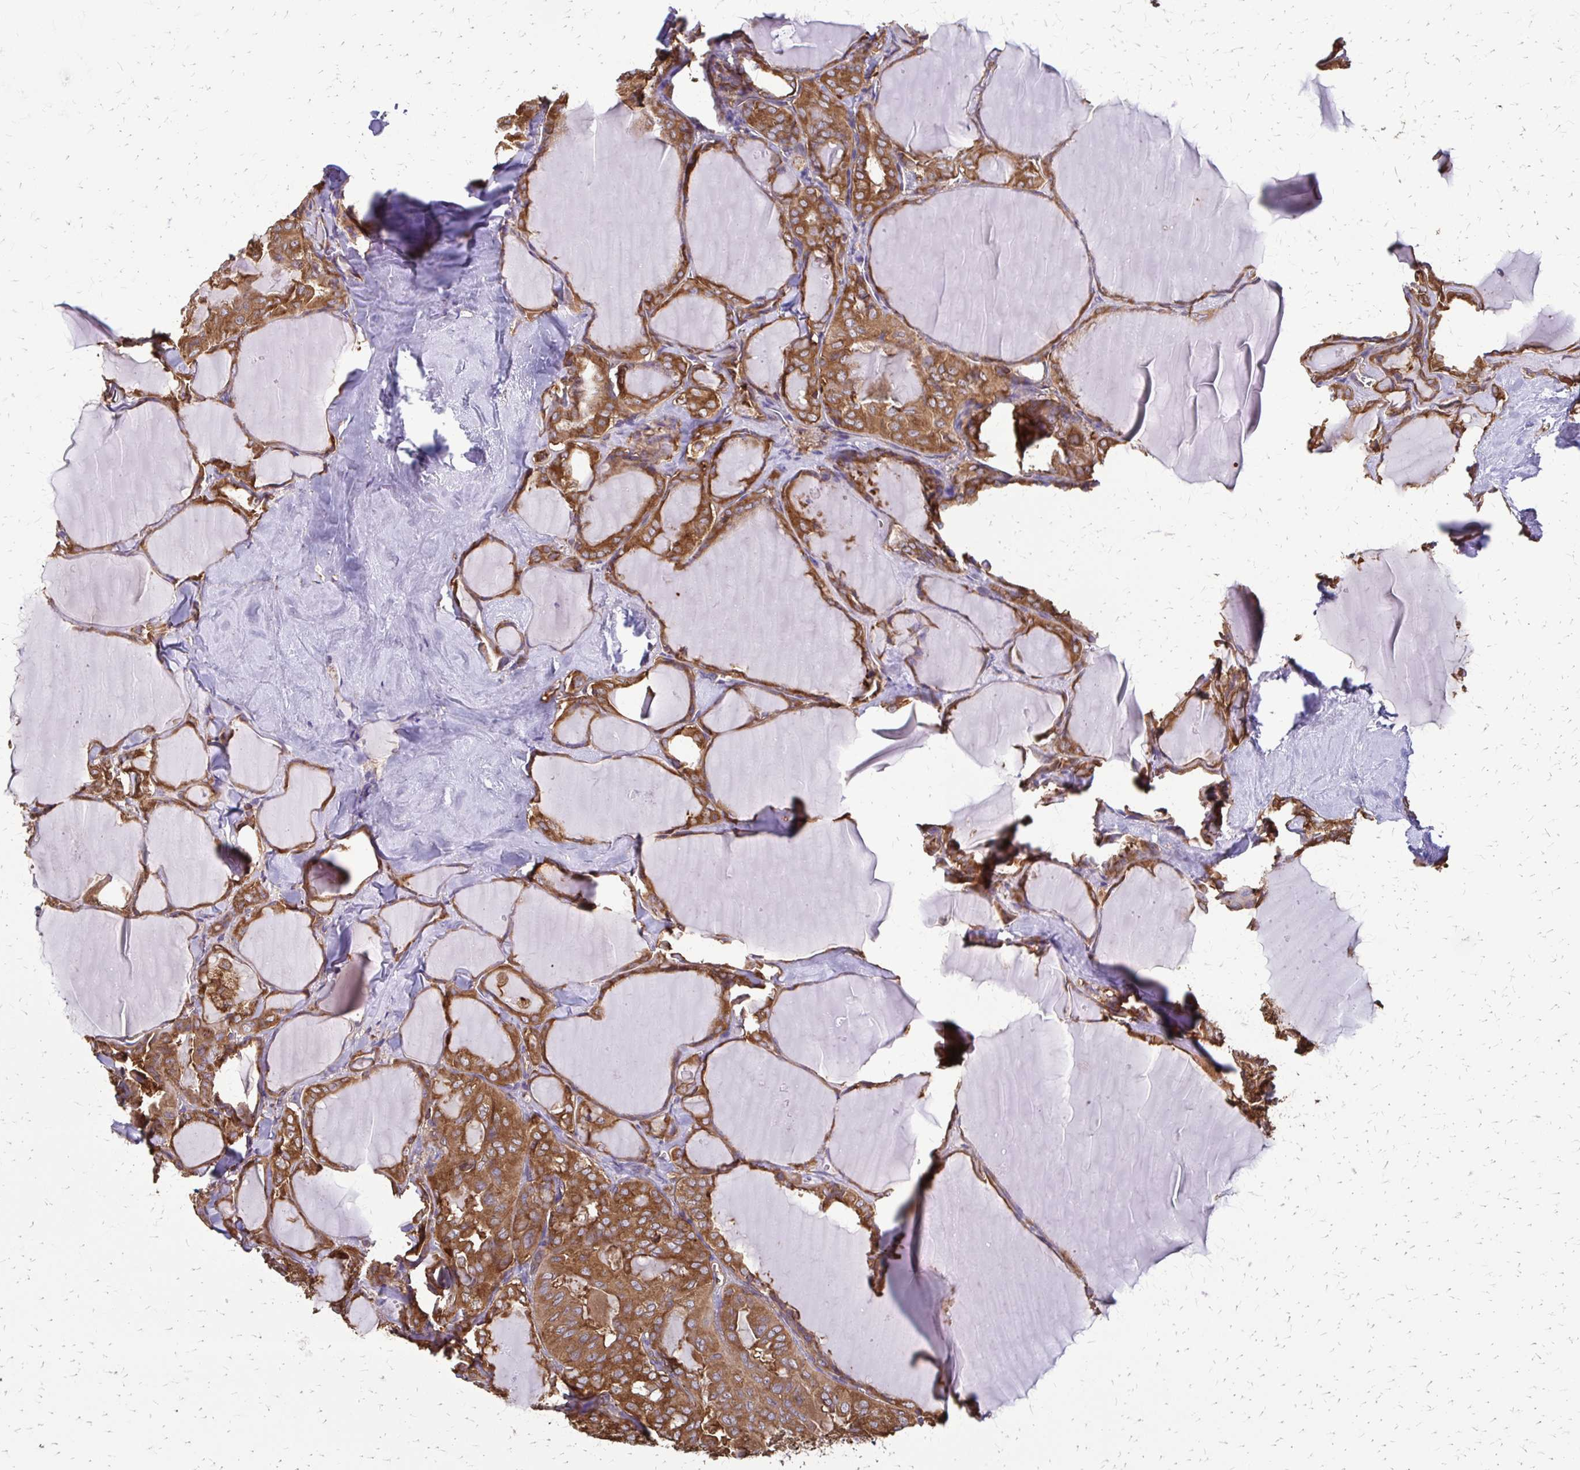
{"staining": {"intensity": "moderate", "quantity": ">75%", "location": "cytoplasmic/membranous"}, "tissue": "thyroid cancer", "cell_type": "Tumor cells", "image_type": "cancer", "snomed": [{"axis": "morphology", "description": "Papillary adenocarcinoma, NOS"}, {"axis": "topography", "description": "Thyroid gland"}], "caption": "Thyroid cancer stained with a brown dye shows moderate cytoplasmic/membranous positive expression in approximately >75% of tumor cells.", "gene": "EEF2", "patient": {"sex": "male", "age": 30}}